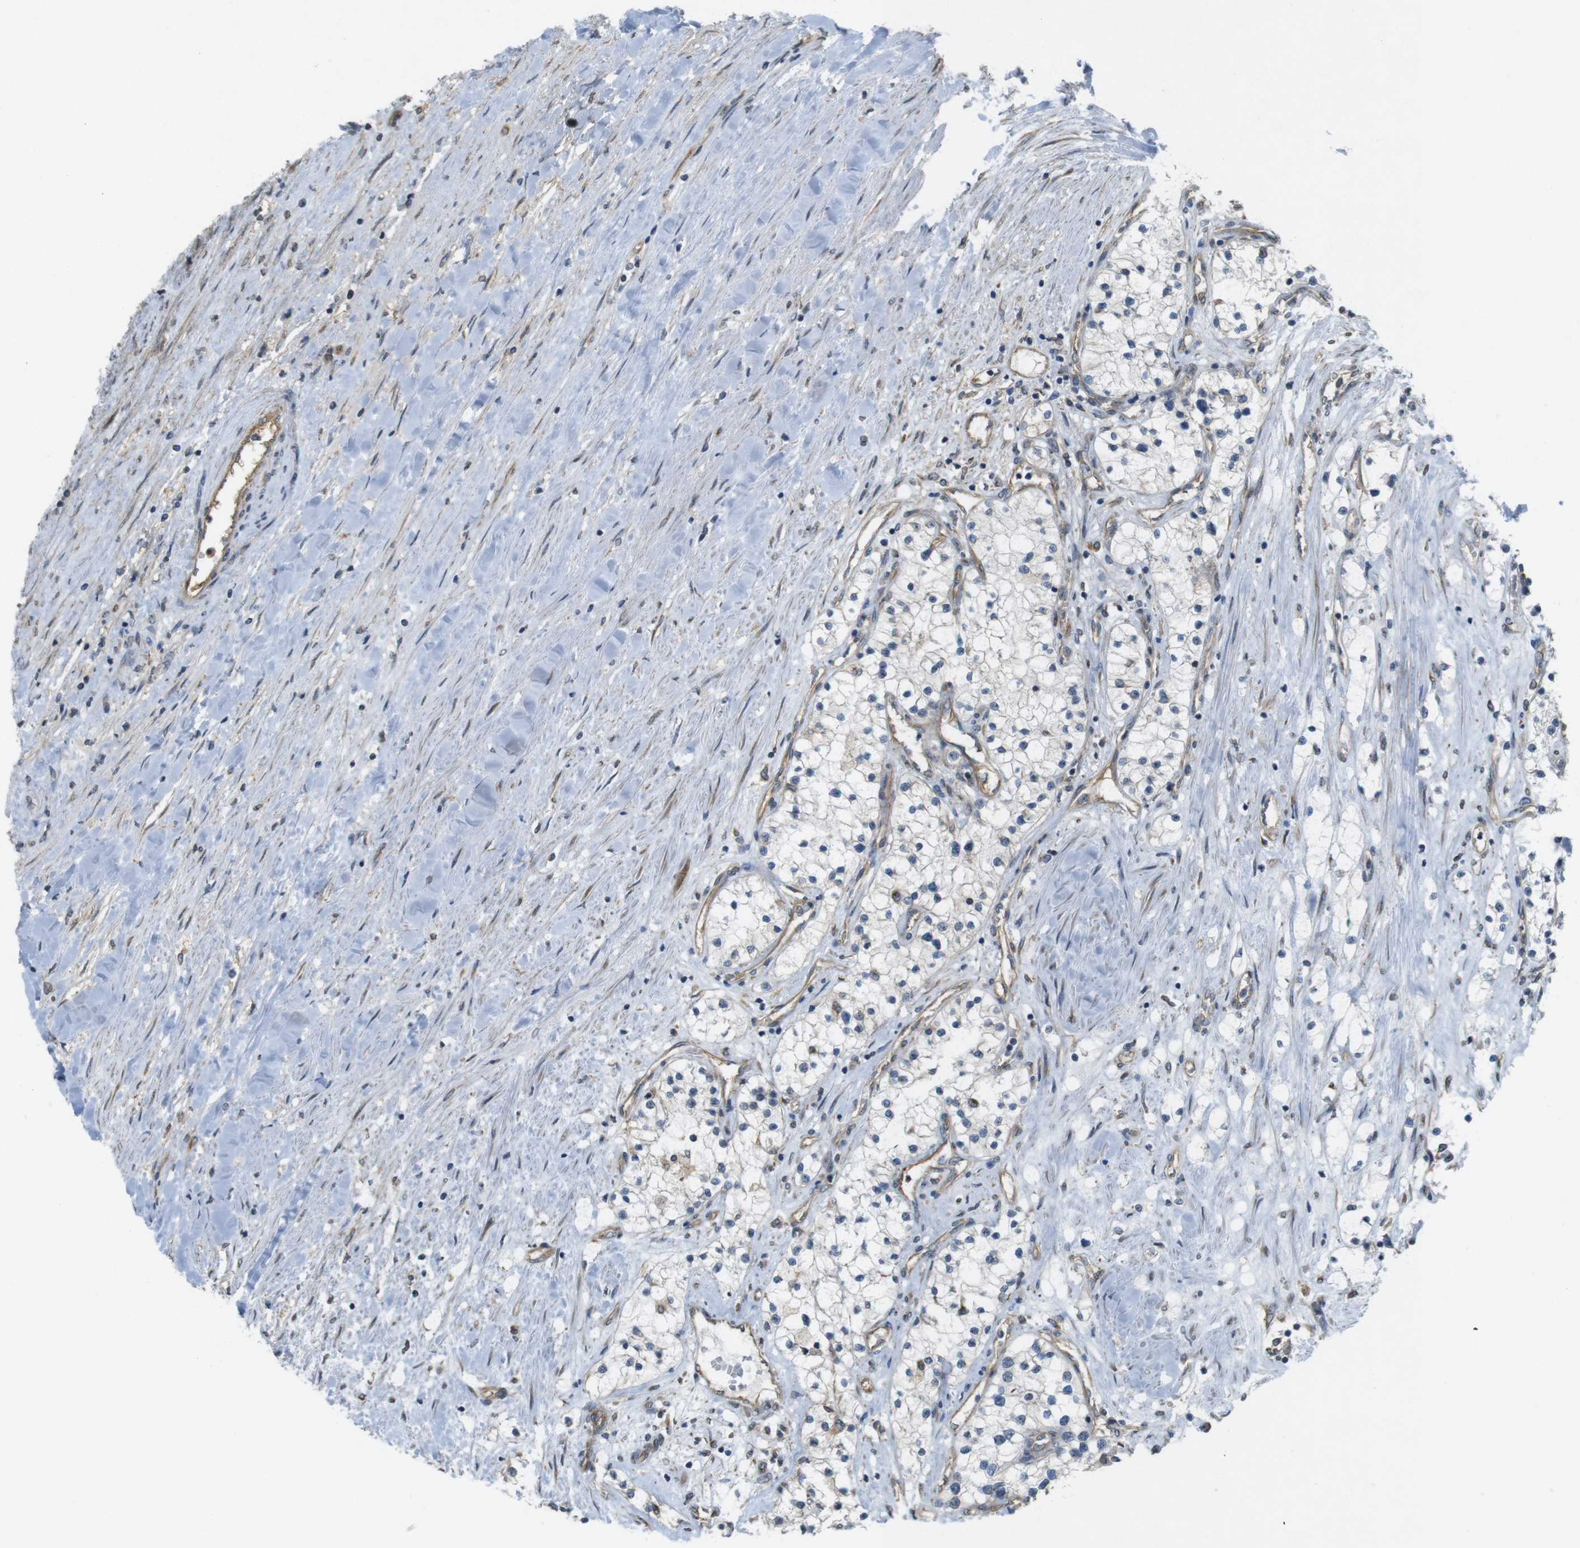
{"staining": {"intensity": "negative", "quantity": "none", "location": "none"}, "tissue": "renal cancer", "cell_type": "Tumor cells", "image_type": "cancer", "snomed": [{"axis": "morphology", "description": "Adenocarcinoma, NOS"}, {"axis": "topography", "description": "Kidney"}], "caption": "A histopathology image of renal cancer stained for a protein displays no brown staining in tumor cells.", "gene": "KIF5B", "patient": {"sex": "male", "age": 68}}